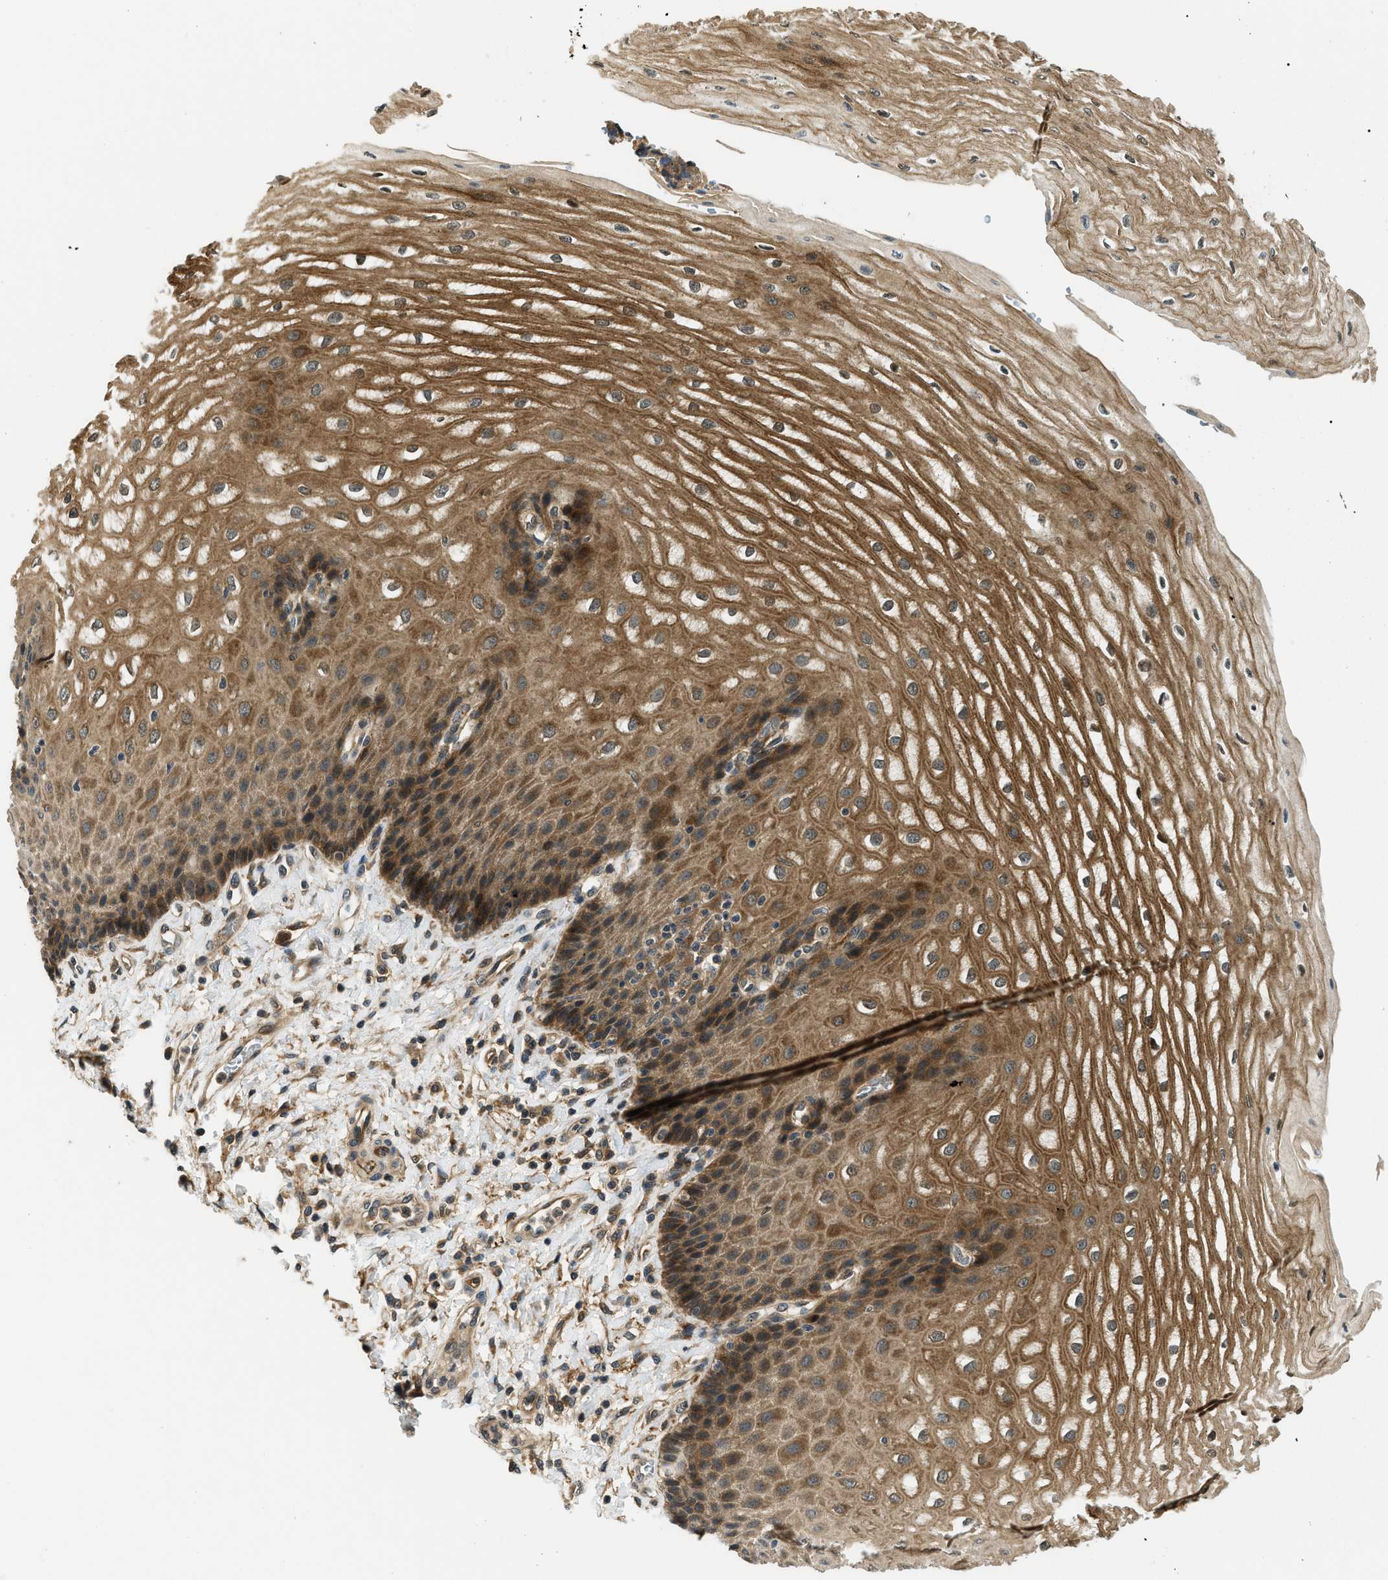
{"staining": {"intensity": "moderate", "quantity": ">75%", "location": "cytoplasmic/membranous,nuclear"}, "tissue": "esophagus", "cell_type": "Squamous epithelial cells", "image_type": "normal", "snomed": [{"axis": "morphology", "description": "Normal tissue, NOS"}, {"axis": "topography", "description": "Esophagus"}], "caption": "Immunohistochemistry histopathology image of benign esophagus: esophagus stained using immunohistochemistry (IHC) reveals medium levels of moderate protein expression localized specifically in the cytoplasmic/membranous,nuclear of squamous epithelial cells, appearing as a cytoplasmic/membranous,nuclear brown color.", "gene": "ATP6AP1", "patient": {"sex": "male", "age": 54}}